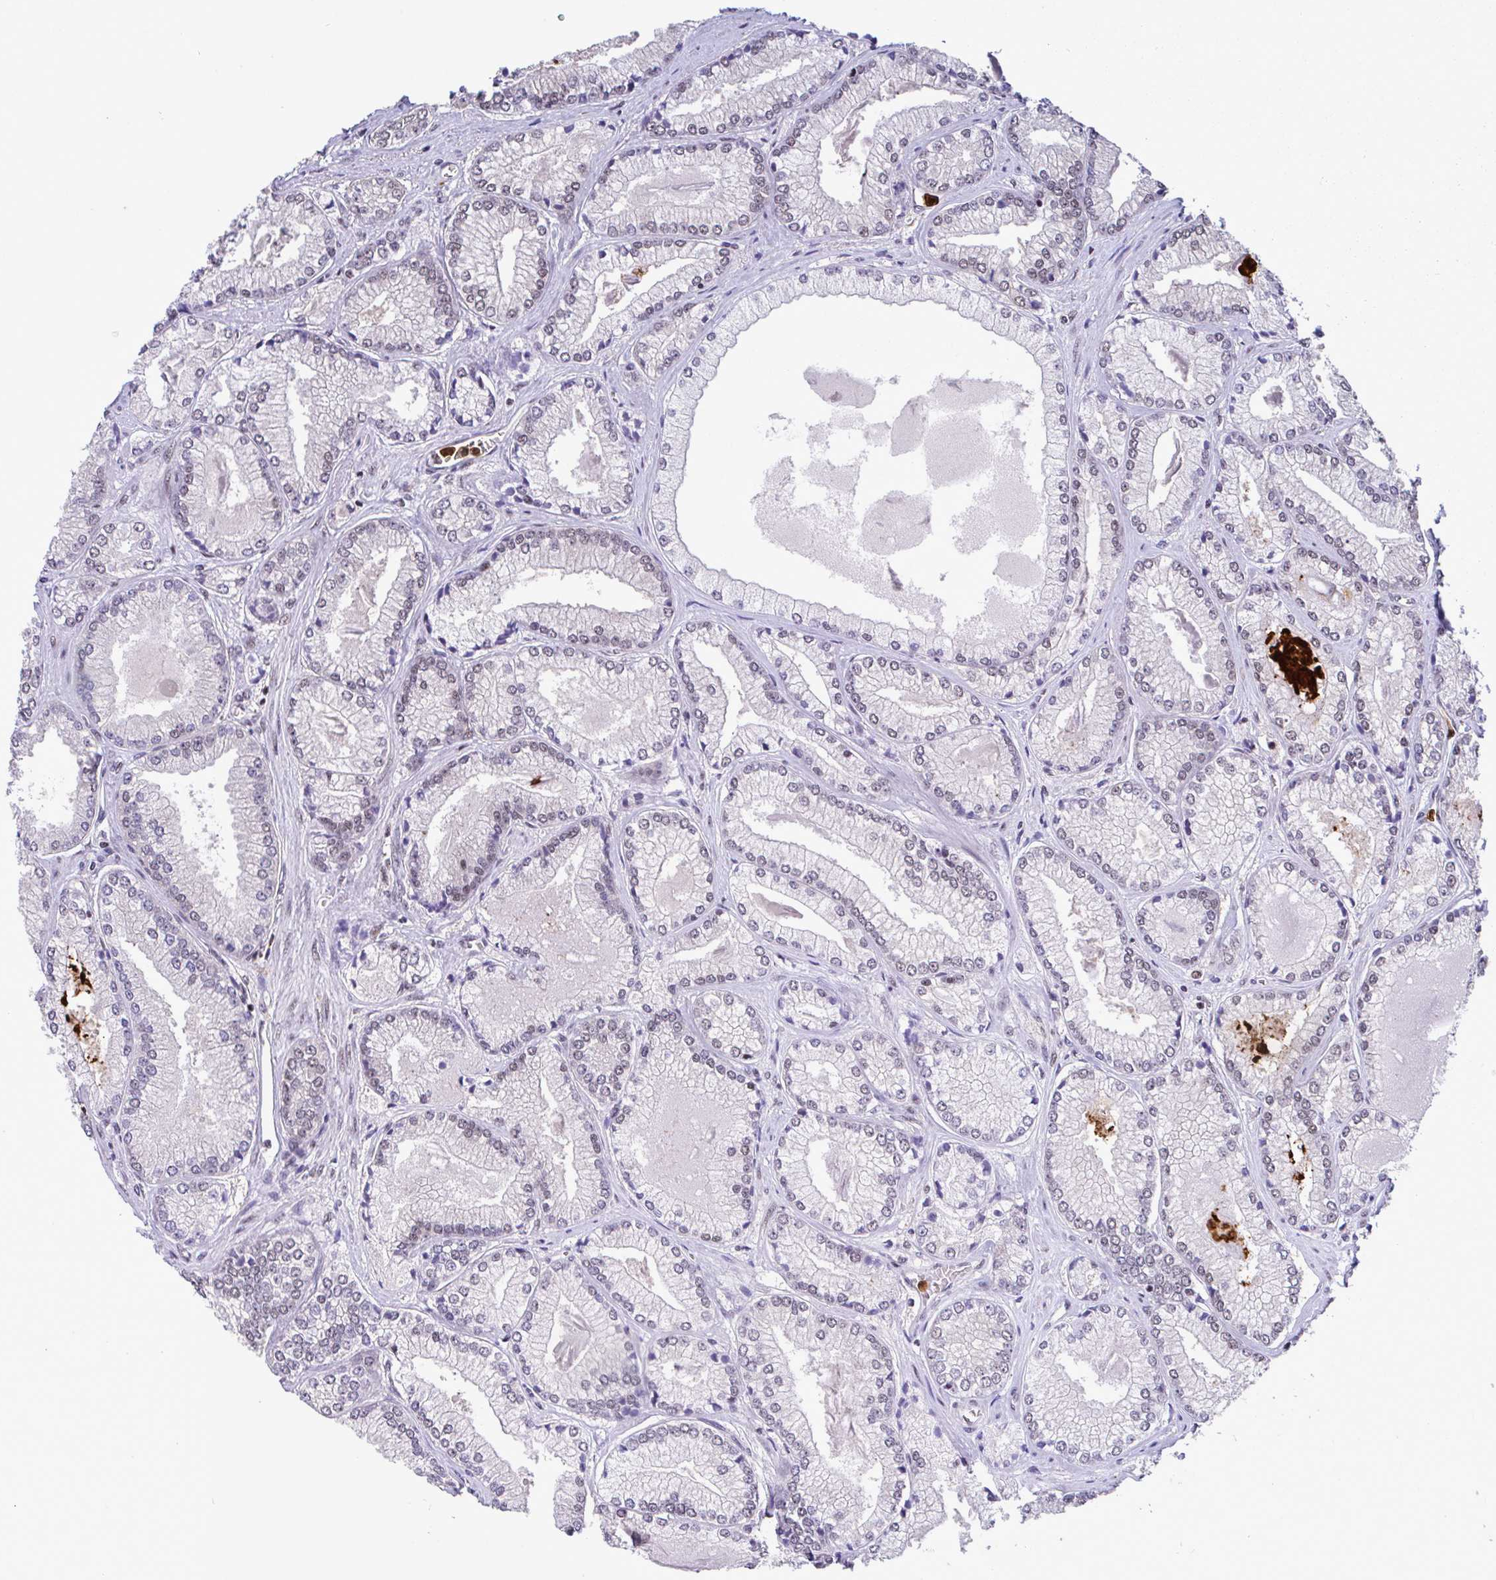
{"staining": {"intensity": "weak", "quantity": "<25%", "location": "nuclear"}, "tissue": "prostate cancer", "cell_type": "Tumor cells", "image_type": "cancer", "snomed": [{"axis": "morphology", "description": "Adenocarcinoma, Low grade"}, {"axis": "topography", "description": "Prostate"}], "caption": "There is no significant positivity in tumor cells of prostate cancer (adenocarcinoma (low-grade)).", "gene": "OR6K3", "patient": {"sex": "male", "age": 67}}